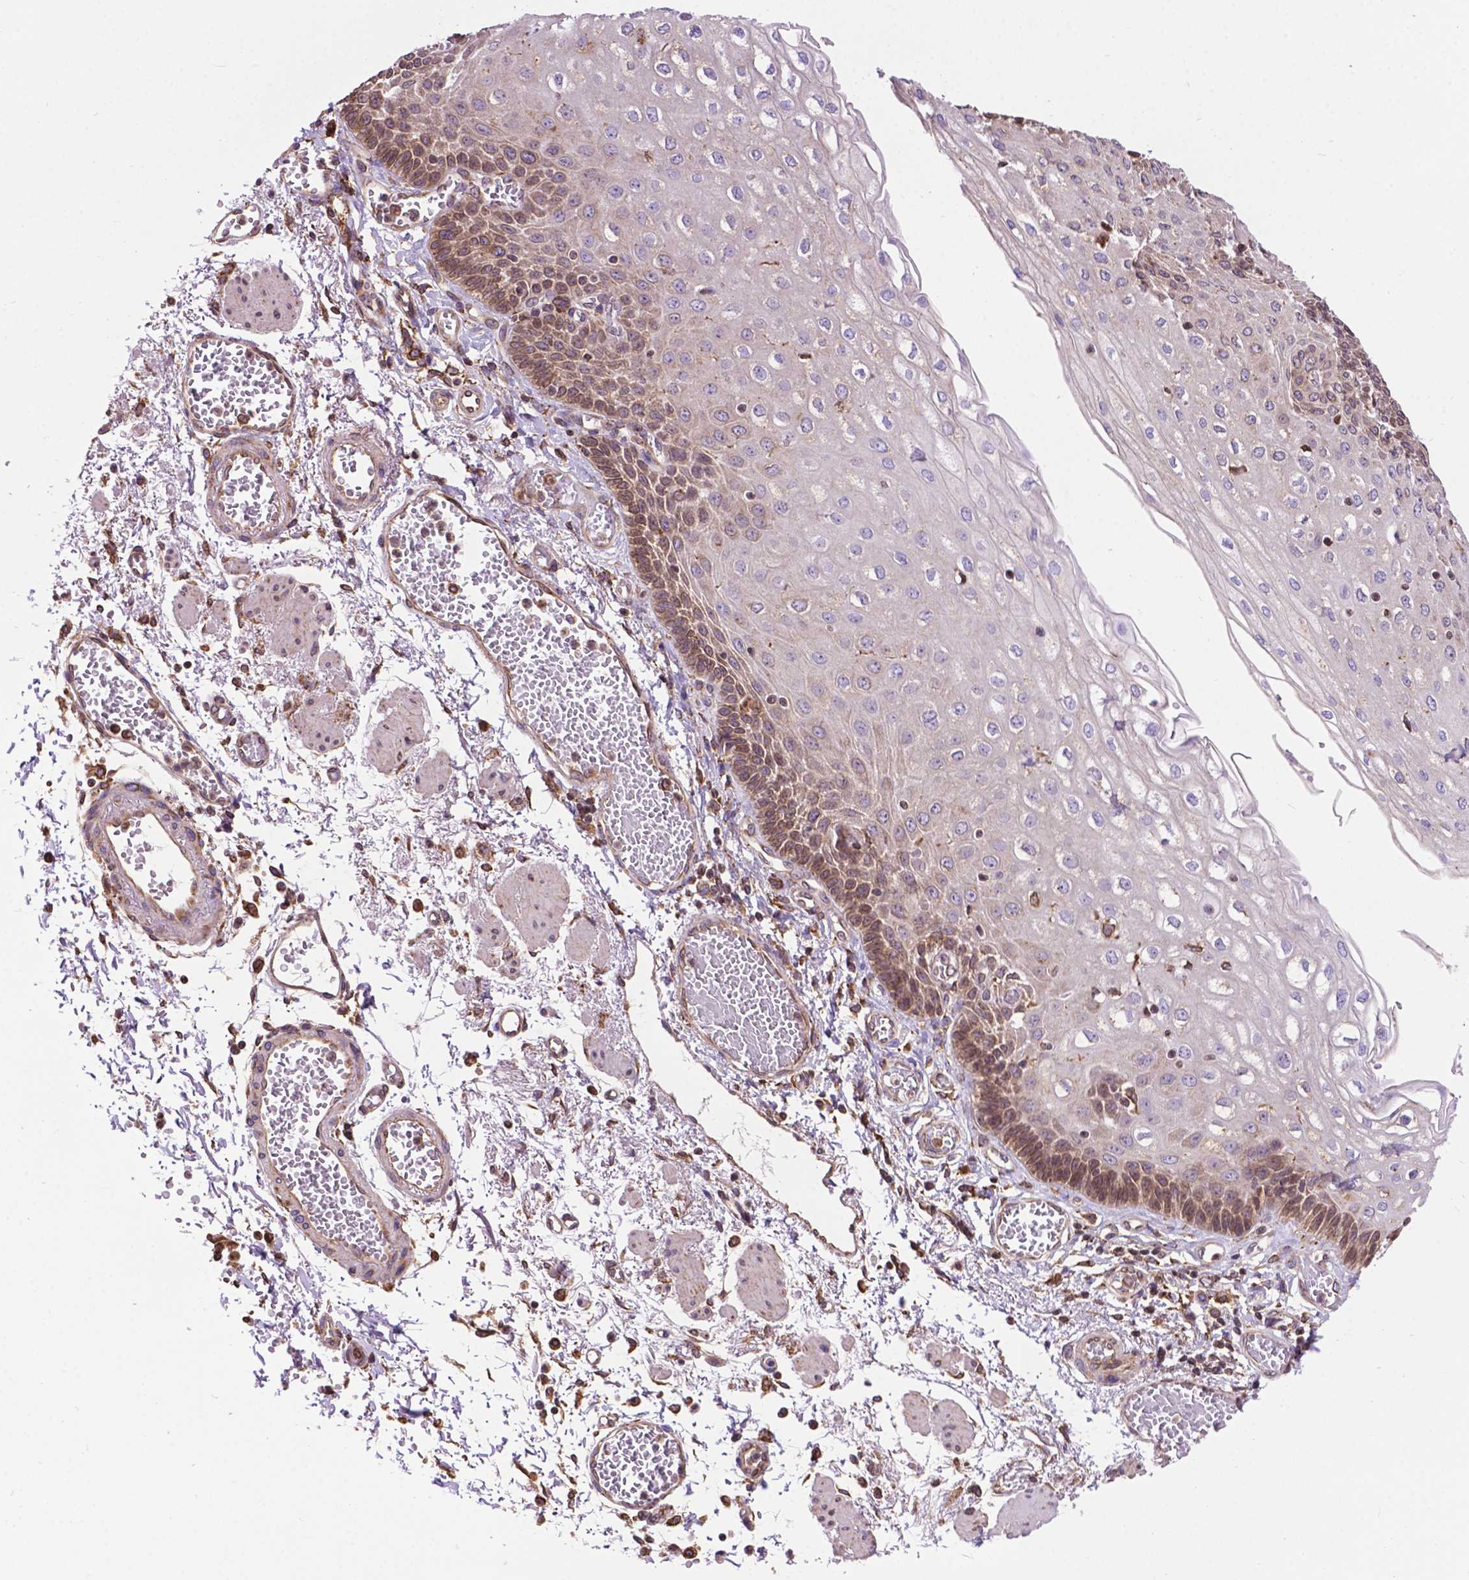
{"staining": {"intensity": "moderate", "quantity": "25%-75%", "location": "cytoplasmic/membranous"}, "tissue": "esophagus", "cell_type": "Squamous epithelial cells", "image_type": "normal", "snomed": [{"axis": "morphology", "description": "Normal tissue, NOS"}, {"axis": "morphology", "description": "Adenocarcinoma, NOS"}, {"axis": "topography", "description": "Esophagus"}], "caption": "IHC micrograph of unremarkable esophagus: human esophagus stained using IHC reveals medium levels of moderate protein expression localized specifically in the cytoplasmic/membranous of squamous epithelial cells, appearing as a cytoplasmic/membranous brown color.", "gene": "GANAB", "patient": {"sex": "male", "age": 81}}